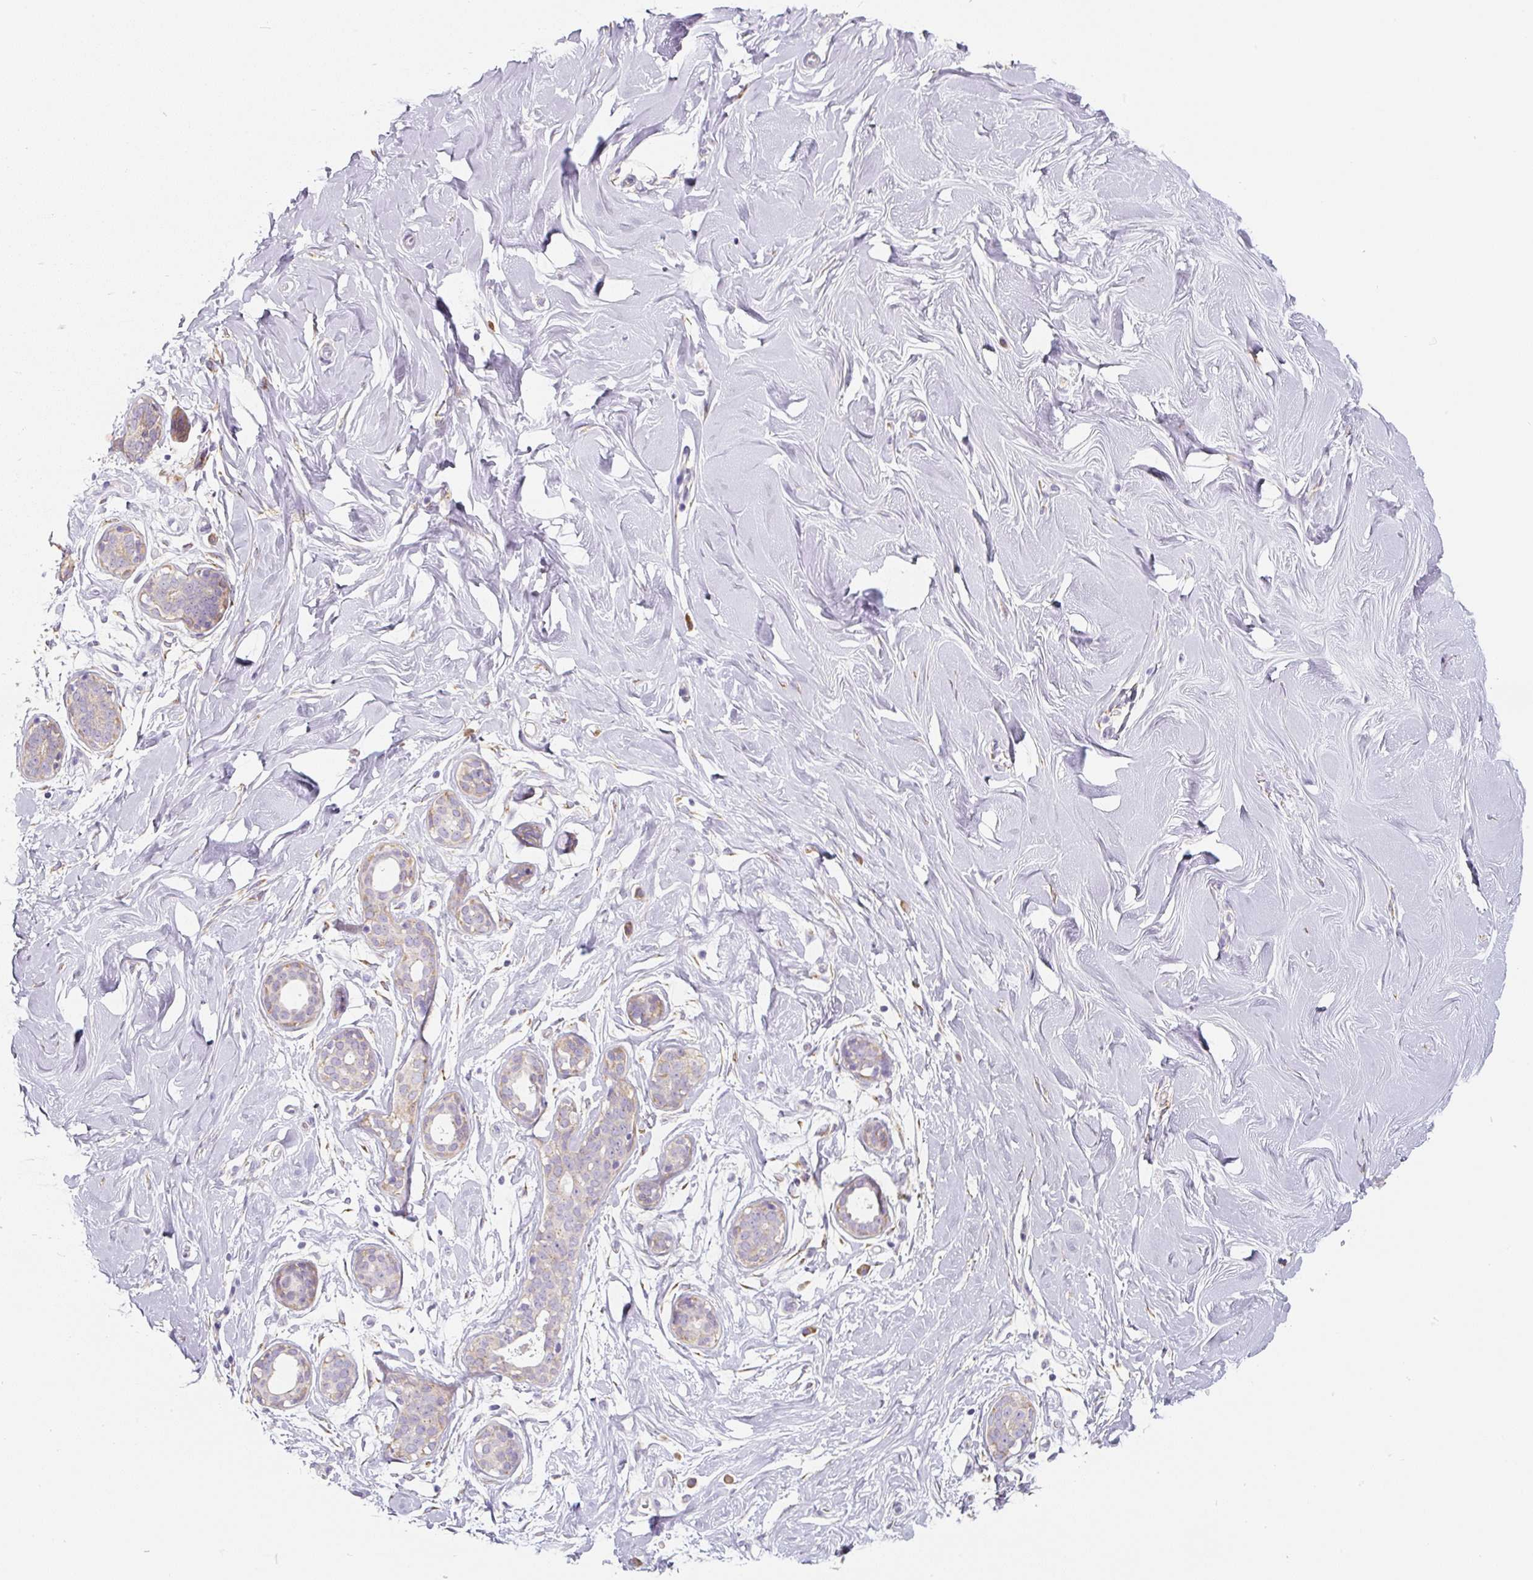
{"staining": {"intensity": "negative", "quantity": "none", "location": "none"}, "tissue": "breast", "cell_type": "Adipocytes", "image_type": "normal", "snomed": [{"axis": "morphology", "description": "Normal tissue, NOS"}, {"axis": "topography", "description": "Breast"}], "caption": "Adipocytes are negative for brown protein staining in benign breast. (Immunohistochemistry (ihc), brightfield microscopy, high magnification).", "gene": "PWWP3B", "patient": {"sex": "female", "age": 27}}